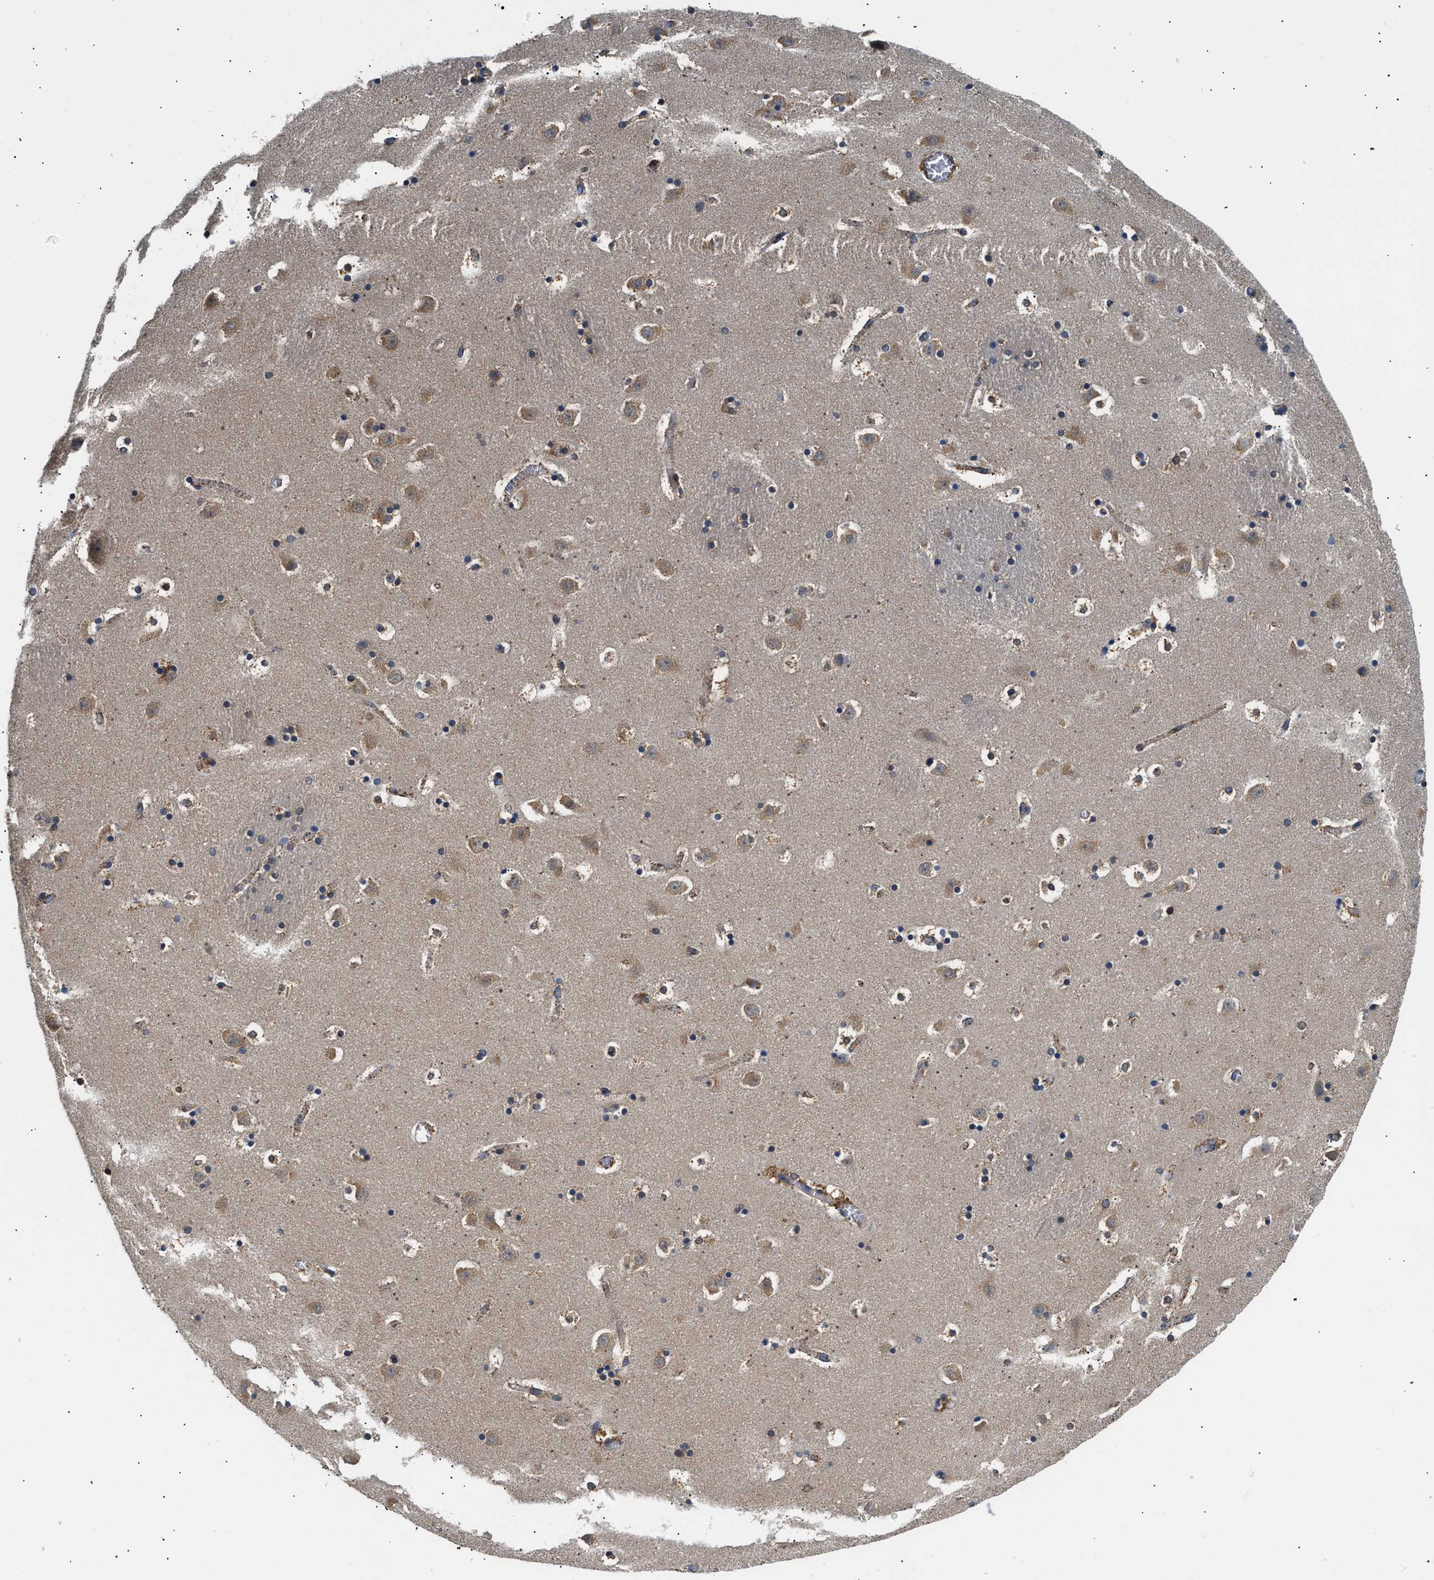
{"staining": {"intensity": "weak", "quantity": ">75%", "location": "cytoplasmic/membranous"}, "tissue": "caudate", "cell_type": "Glial cells", "image_type": "normal", "snomed": [{"axis": "morphology", "description": "Normal tissue, NOS"}, {"axis": "topography", "description": "Lateral ventricle wall"}], "caption": "Immunohistochemistry (DAB) staining of unremarkable caudate displays weak cytoplasmic/membranous protein expression in about >75% of glial cells. (IHC, brightfield microscopy, high magnification).", "gene": "CCM2", "patient": {"sex": "male", "age": 45}}